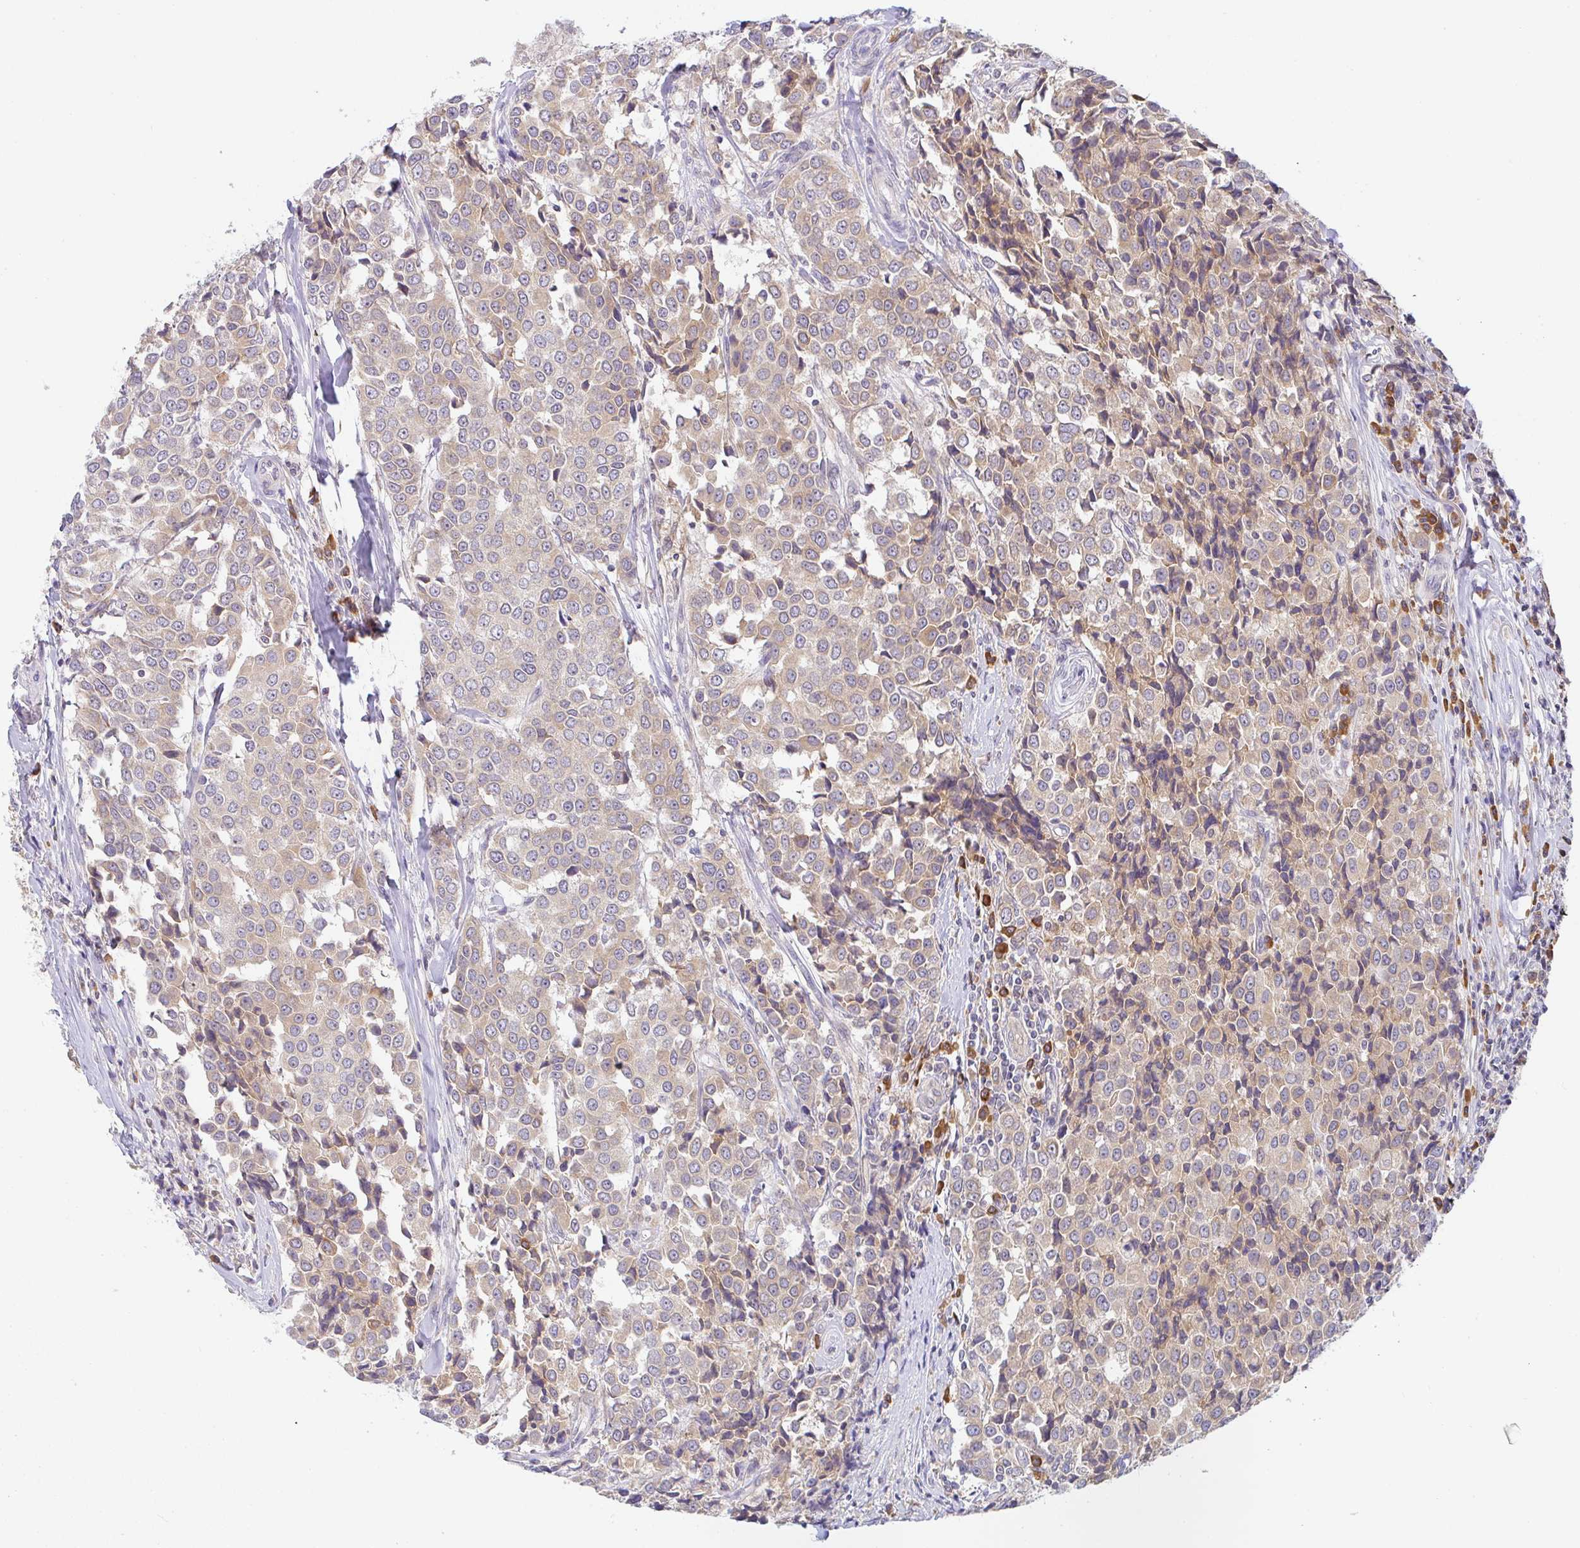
{"staining": {"intensity": "weak", "quantity": ">75%", "location": "cytoplasmic/membranous"}, "tissue": "breast cancer", "cell_type": "Tumor cells", "image_type": "cancer", "snomed": [{"axis": "morphology", "description": "Duct carcinoma"}, {"axis": "topography", "description": "Breast"}], "caption": "Protein analysis of breast infiltrating ductal carcinoma tissue exhibits weak cytoplasmic/membranous expression in about >75% of tumor cells.", "gene": "DERL2", "patient": {"sex": "female", "age": 80}}